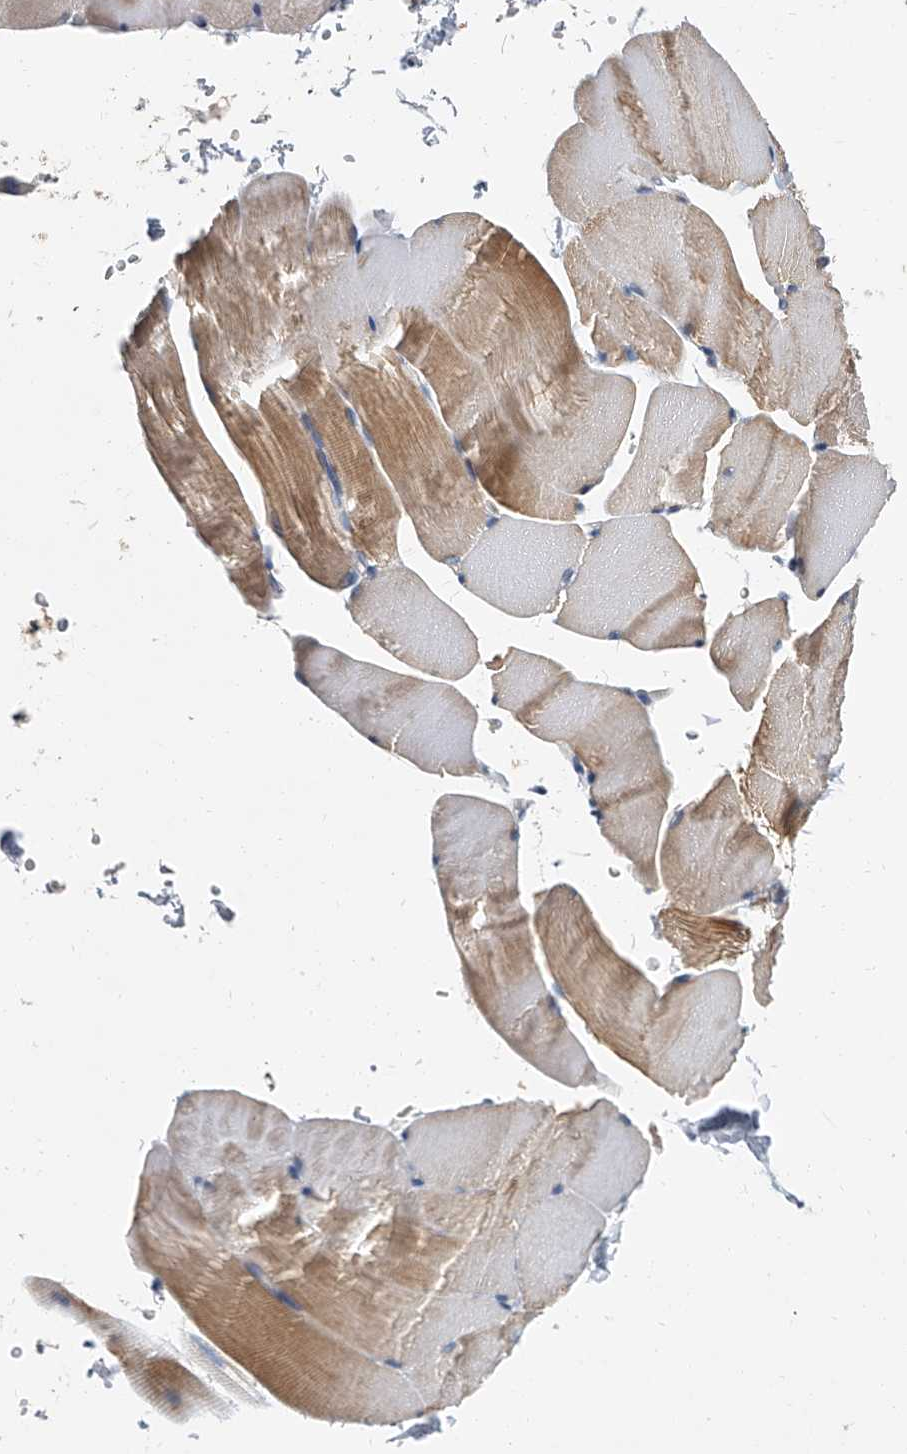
{"staining": {"intensity": "moderate", "quantity": "<25%", "location": "cytoplasmic/membranous"}, "tissue": "skeletal muscle", "cell_type": "Myocytes", "image_type": "normal", "snomed": [{"axis": "morphology", "description": "Normal tissue, NOS"}, {"axis": "topography", "description": "Skeletal muscle"}, {"axis": "topography", "description": "Parathyroid gland"}], "caption": "A brown stain shows moderate cytoplasmic/membranous positivity of a protein in myocytes of benign human skeletal muscle.", "gene": "CD200", "patient": {"sex": "female", "age": 37}}